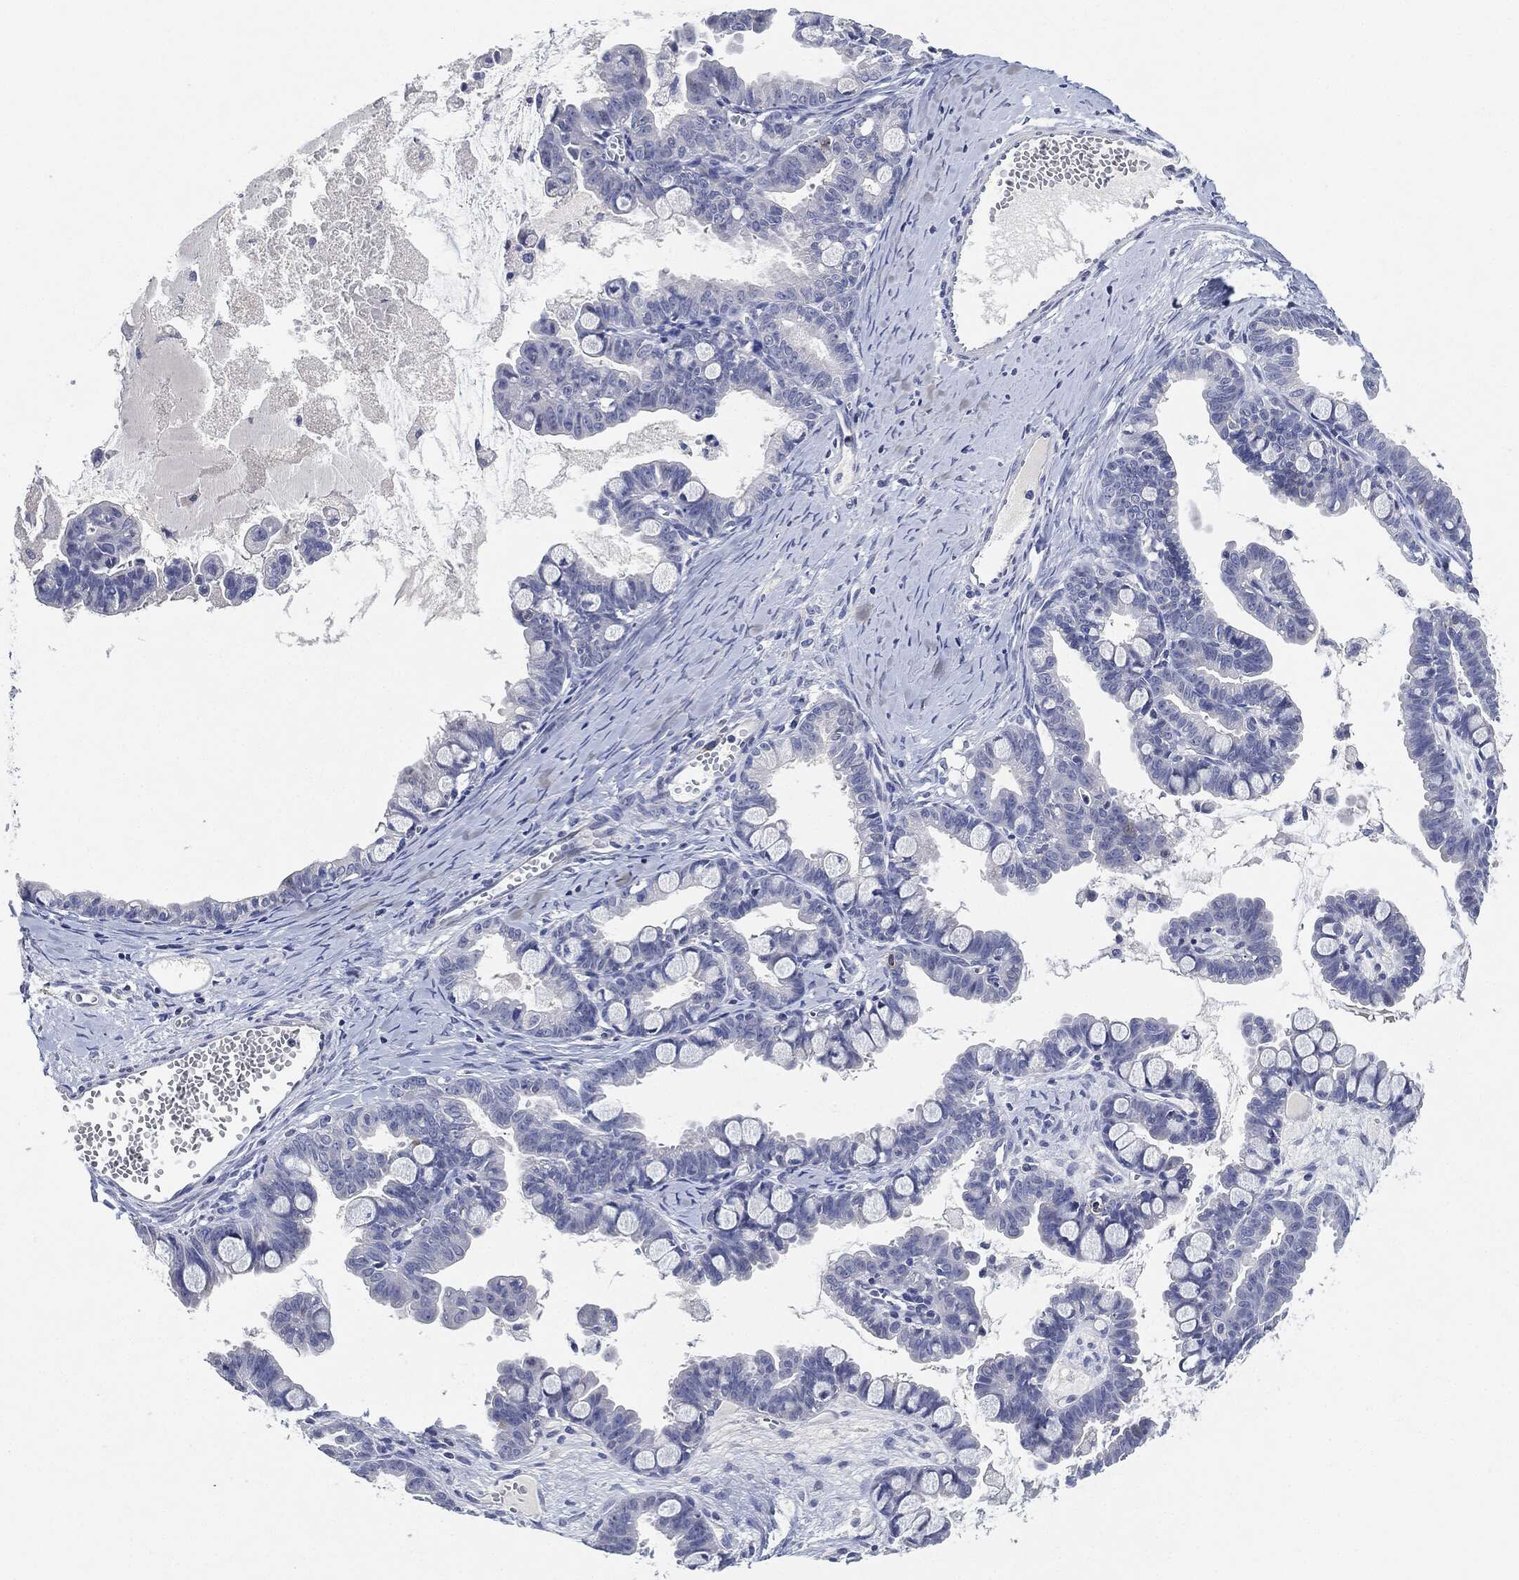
{"staining": {"intensity": "negative", "quantity": "none", "location": "none"}, "tissue": "ovarian cancer", "cell_type": "Tumor cells", "image_type": "cancer", "snomed": [{"axis": "morphology", "description": "Cystadenocarcinoma, mucinous, NOS"}, {"axis": "topography", "description": "Ovary"}], "caption": "Immunohistochemical staining of ovarian cancer (mucinous cystadenocarcinoma) shows no significant staining in tumor cells.", "gene": "NTRK1", "patient": {"sex": "female", "age": 63}}